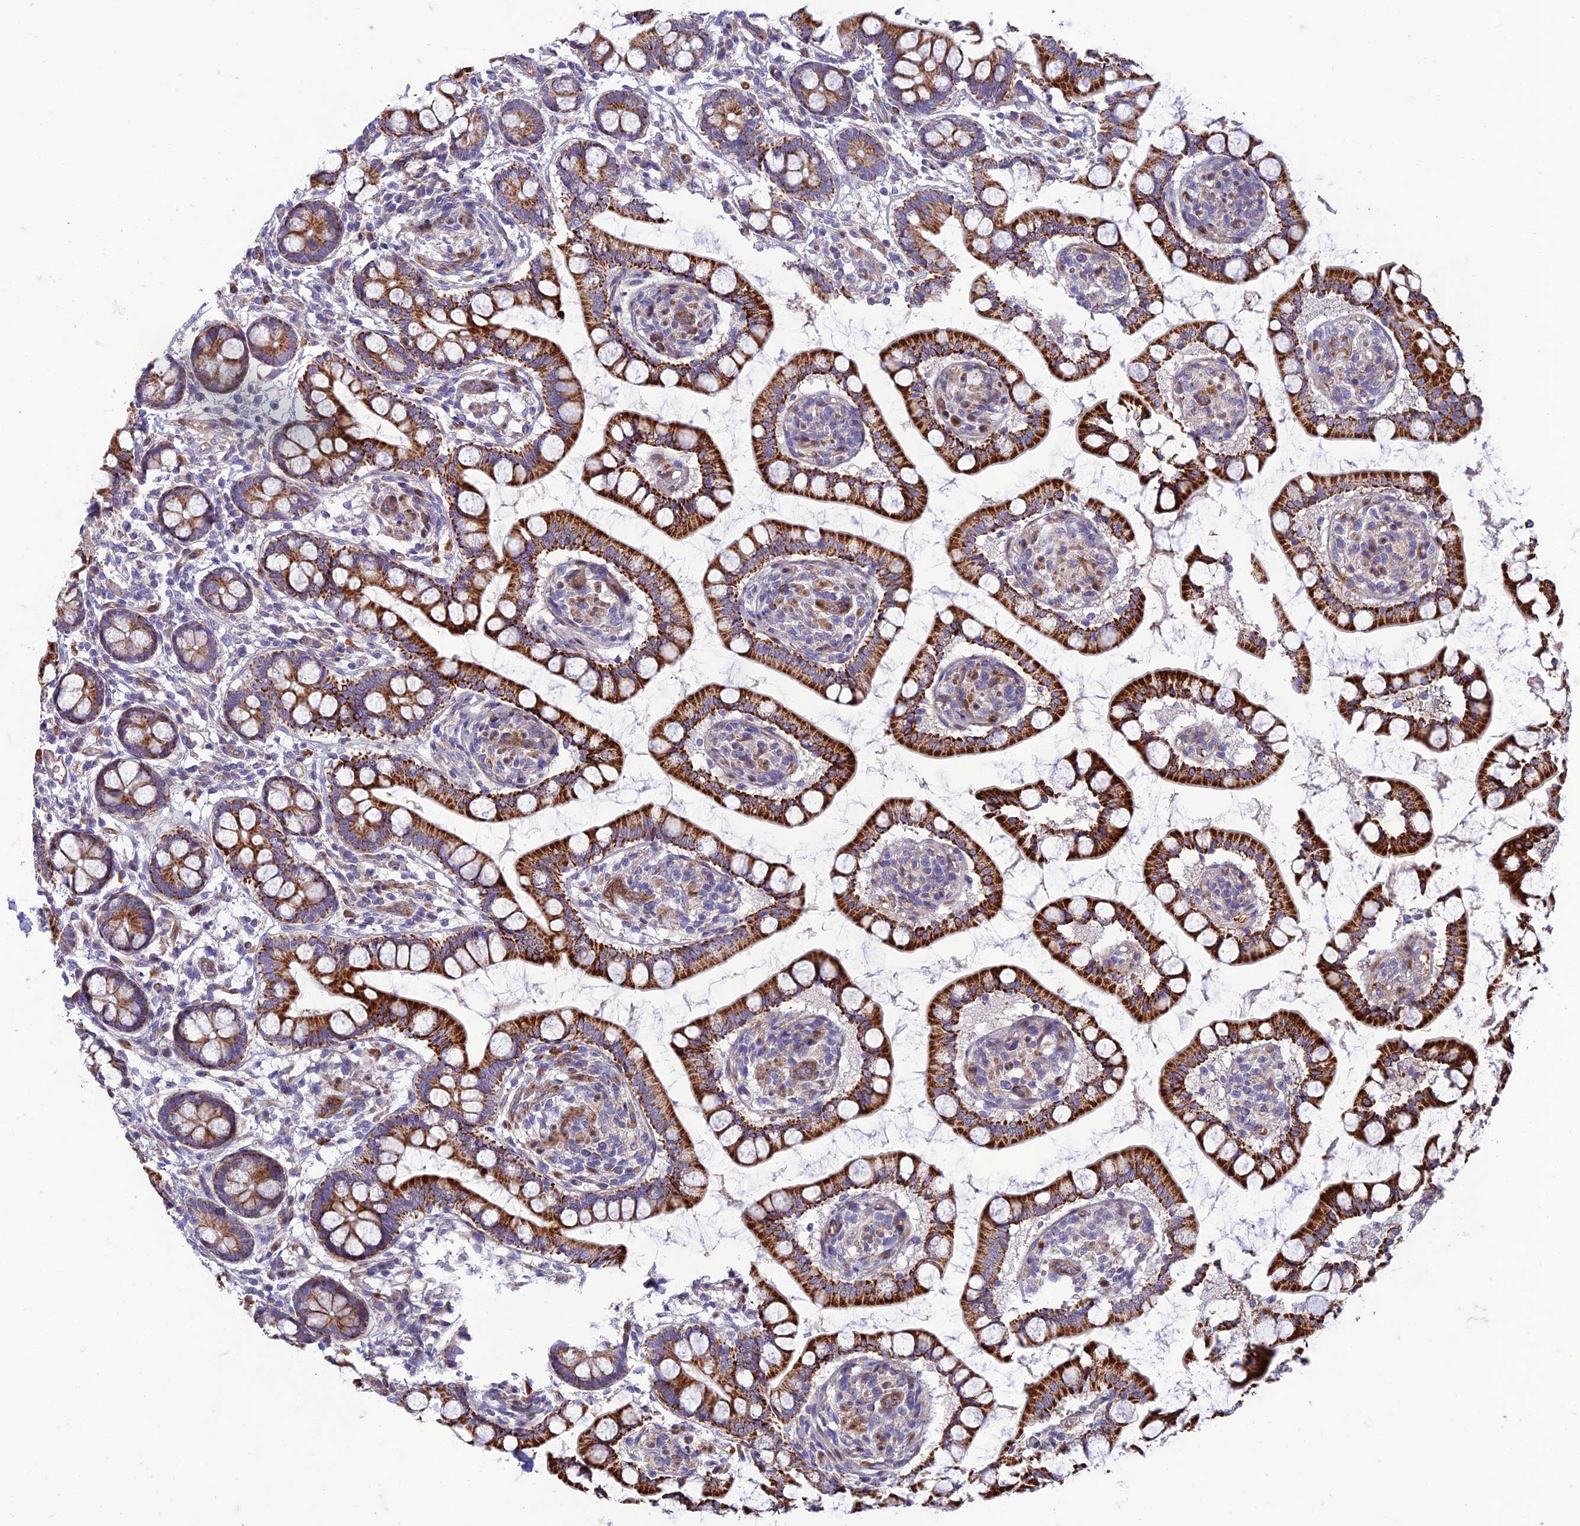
{"staining": {"intensity": "strong", "quantity": ">75%", "location": "cytoplasmic/membranous"}, "tissue": "small intestine", "cell_type": "Glandular cells", "image_type": "normal", "snomed": [{"axis": "morphology", "description": "Normal tissue, NOS"}, {"axis": "topography", "description": "Small intestine"}], "caption": "High-power microscopy captured an IHC histopathology image of normal small intestine, revealing strong cytoplasmic/membranous staining in about >75% of glandular cells.", "gene": "SEL1L3", "patient": {"sex": "male", "age": 52}}